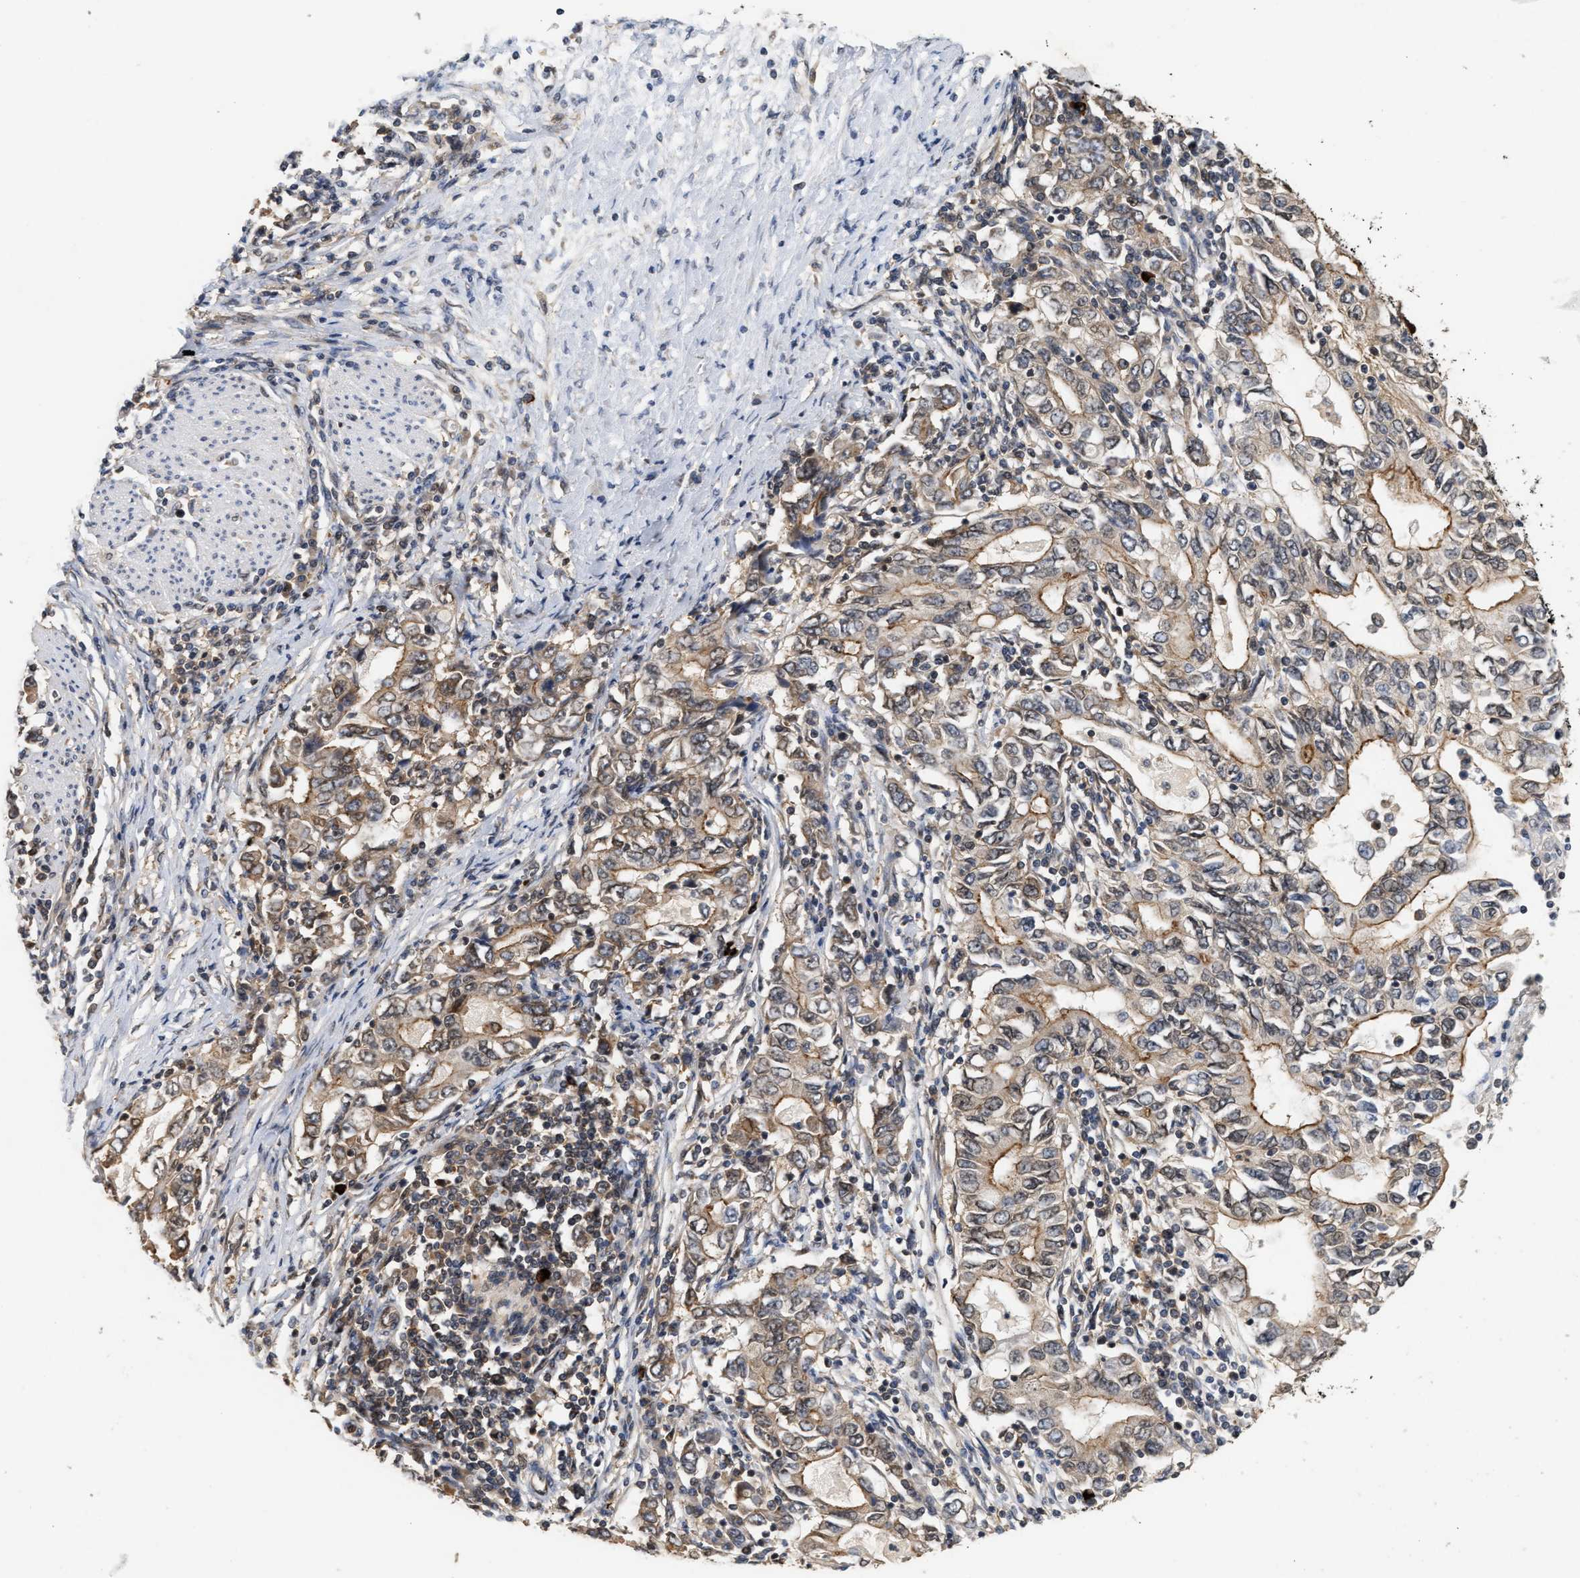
{"staining": {"intensity": "weak", "quantity": ">75%", "location": "cytoplasmic/membranous"}, "tissue": "stomach cancer", "cell_type": "Tumor cells", "image_type": "cancer", "snomed": [{"axis": "morphology", "description": "Adenocarcinoma, NOS"}, {"axis": "topography", "description": "Stomach, lower"}], "caption": "Immunohistochemical staining of human stomach adenocarcinoma reveals low levels of weak cytoplasmic/membranous protein expression in approximately >75% of tumor cells. Using DAB (brown) and hematoxylin (blue) stains, captured at high magnification using brightfield microscopy.", "gene": "ABHD5", "patient": {"sex": "female", "age": 72}}